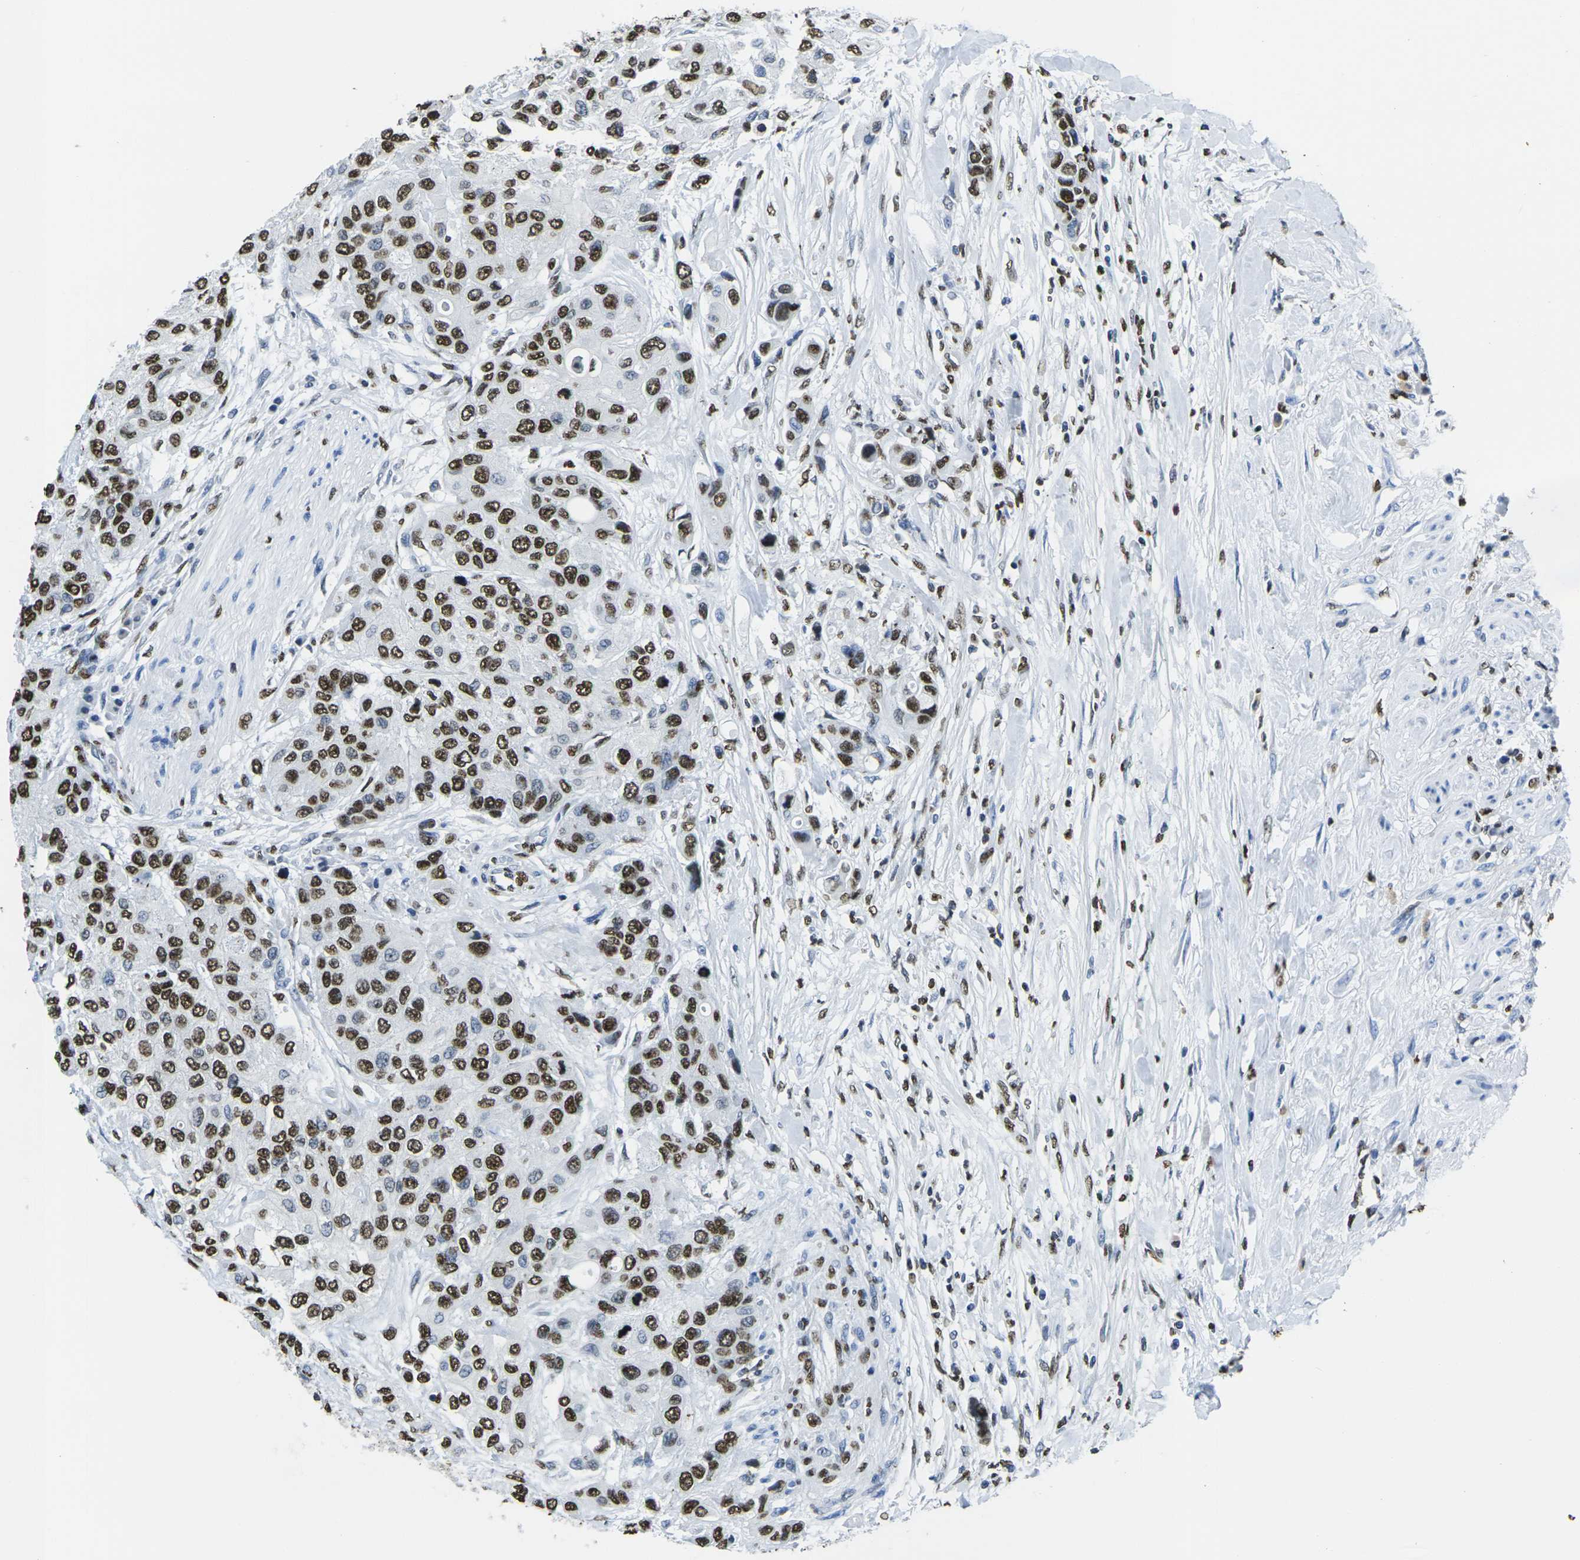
{"staining": {"intensity": "strong", "quantity": ">75%", "location": "nuclear"}, "tissue": "urothelial cancer", "cell_type": "Tumor cells", "image_type": "cancer", "snomed": [{"axis": "morphology", "description": "Urothelial carcinoma, High grade"}, {"axis": "topography", "description": "Urinary bladder"}], "caption": "Urothelial cancer was stained to show a protein in brown. There is high levels of strong nuclear positivity in approximately >75% of tumor cells. The staining was performed using DAB to visualize the protein expression in brown, while the nuclei were stained in blue with hematoxylin (Magnification: 20x).", "gene": "DRAXIN", "patient": {"sex": "female", "age": 56}}